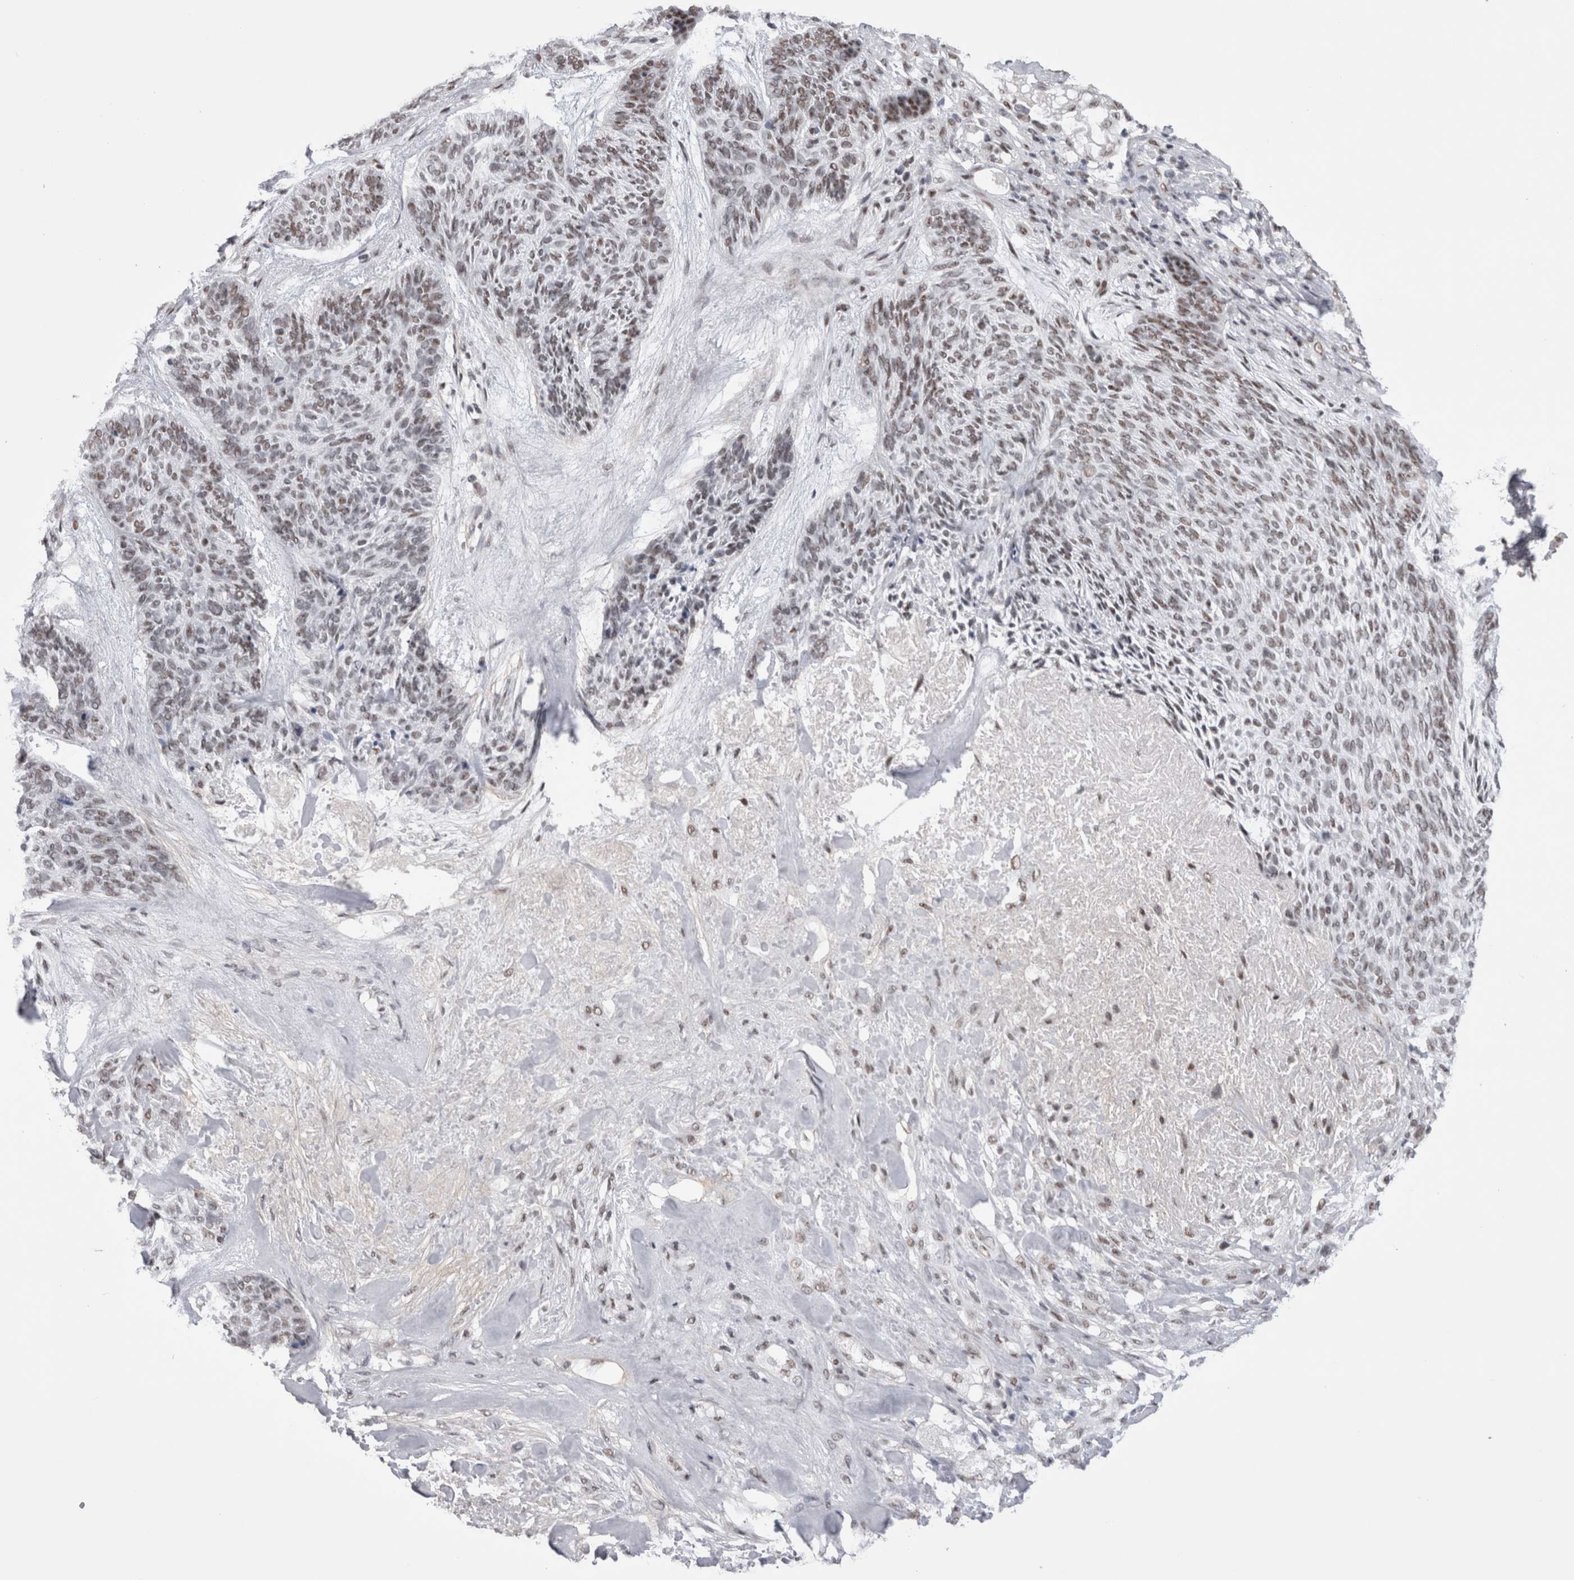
{"staining": {"intensity": "moderate", "quantity": ">75%", "location": "nuclear"}, "tissue": "skin cancer", "cell_type": "Tumor cells", "image_type": "cancer", "snomed": [{"axis": "morphology", "description": "Basal cell carcinoma"}, {"axis": "topography", "description": "Skin"}], "caption": "A photomicrograph showing moderate nuclear positivity in approximately >75% of tumor cells in skin cancer, as visualized by brown immunohistochemical staining.", "gene": "API5", "patient": {"sex": "male", "age": 55}}